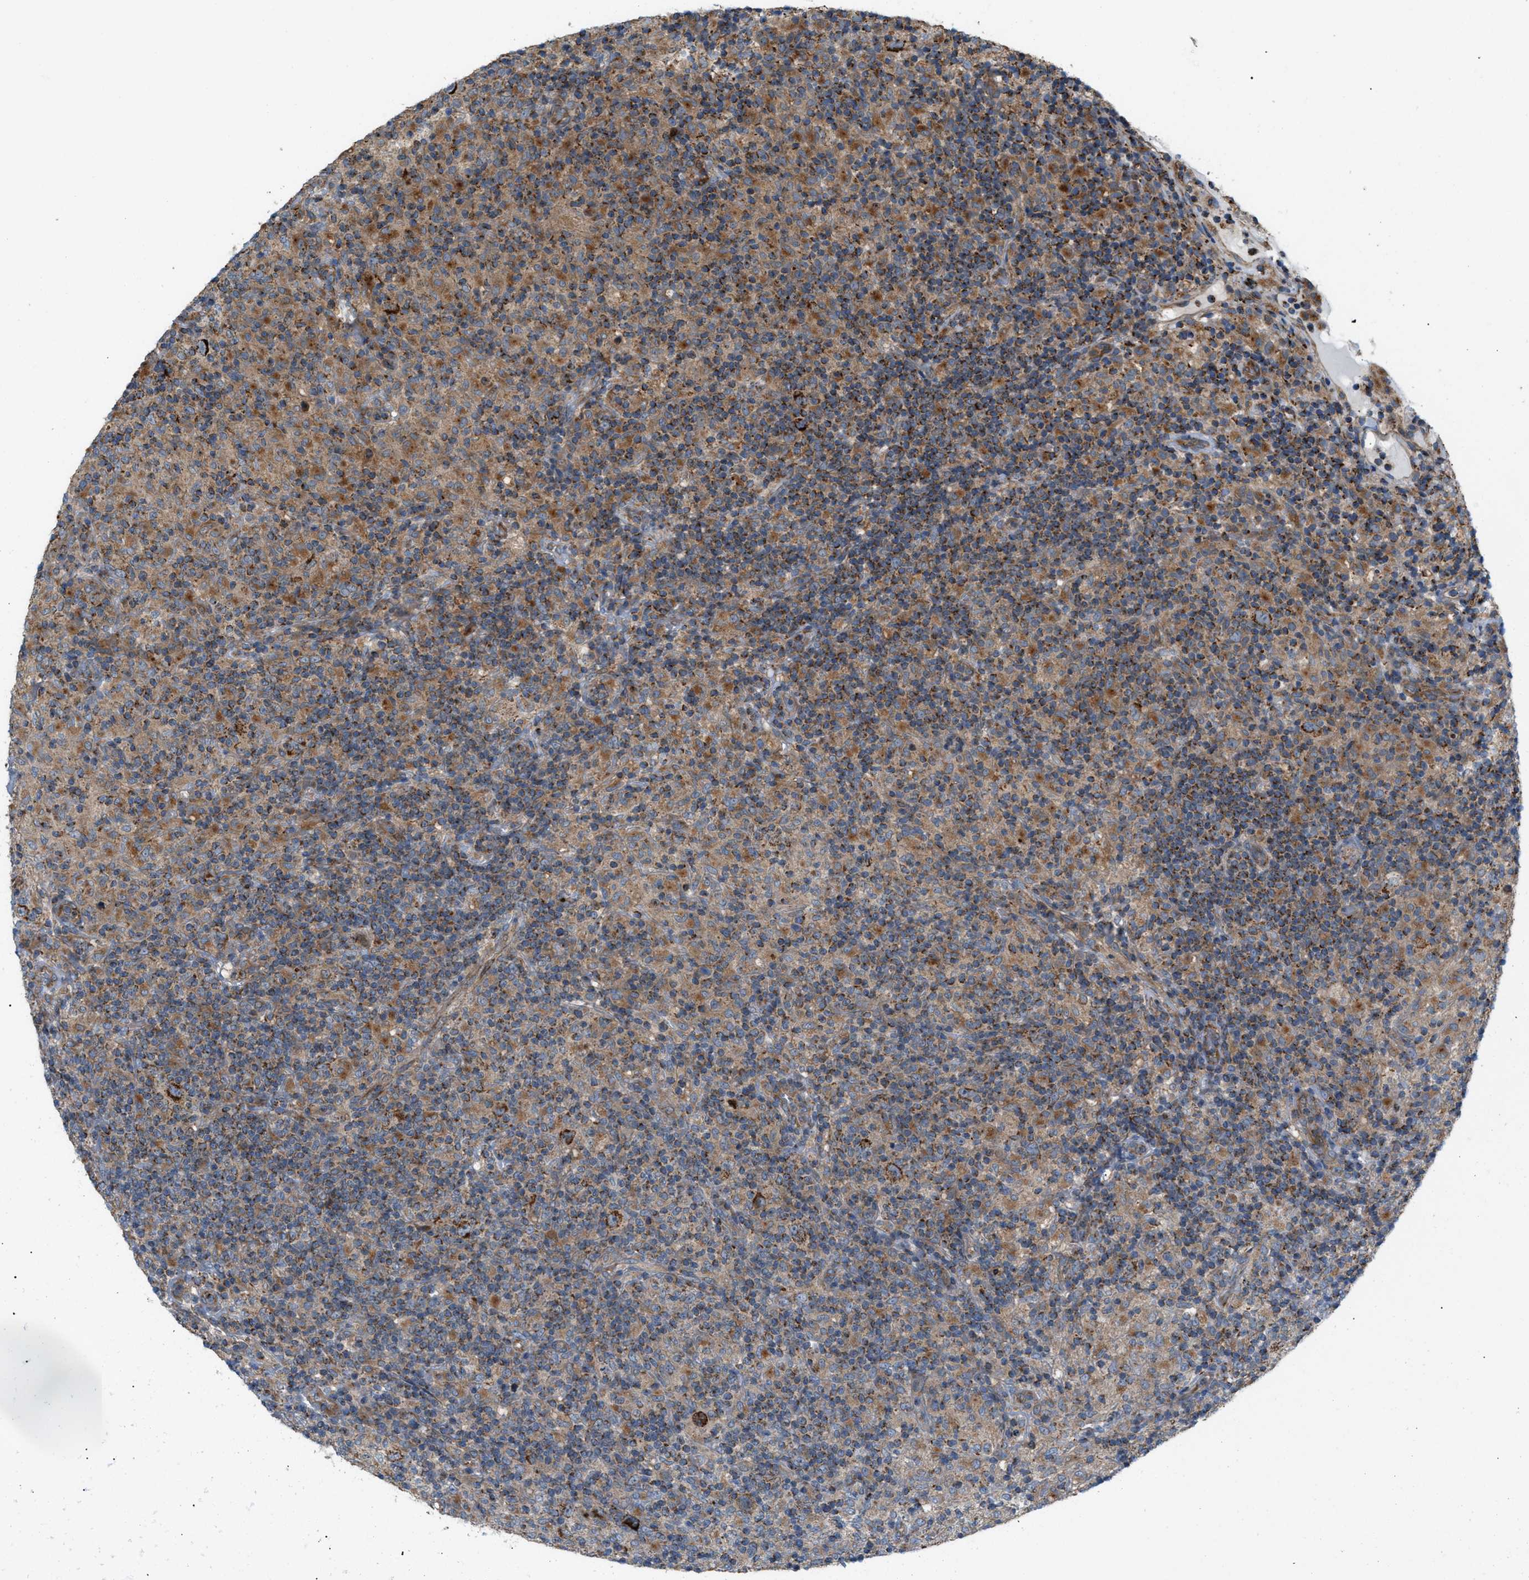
{"staining": {"intensity": "strong", "quantity": ">75%", "location": "cytoplasmic/membranous"}, "tissue": "lymphoma", "cell_type": "Tumor cells", "image_type": "cancer", "snomed": [{"axis": "morphology", "description": "Hodgkin's disease, NOS"}, {"axis": "topography", "description": "Lymph node"}], "caption": "Protein staining by IHC displays strong cytoplasmic/membranous positivity in approximately >75% of tumor cells in lymphoma.", "gene": "PDCL", "patient": {"sex": "male", "age": 70}}